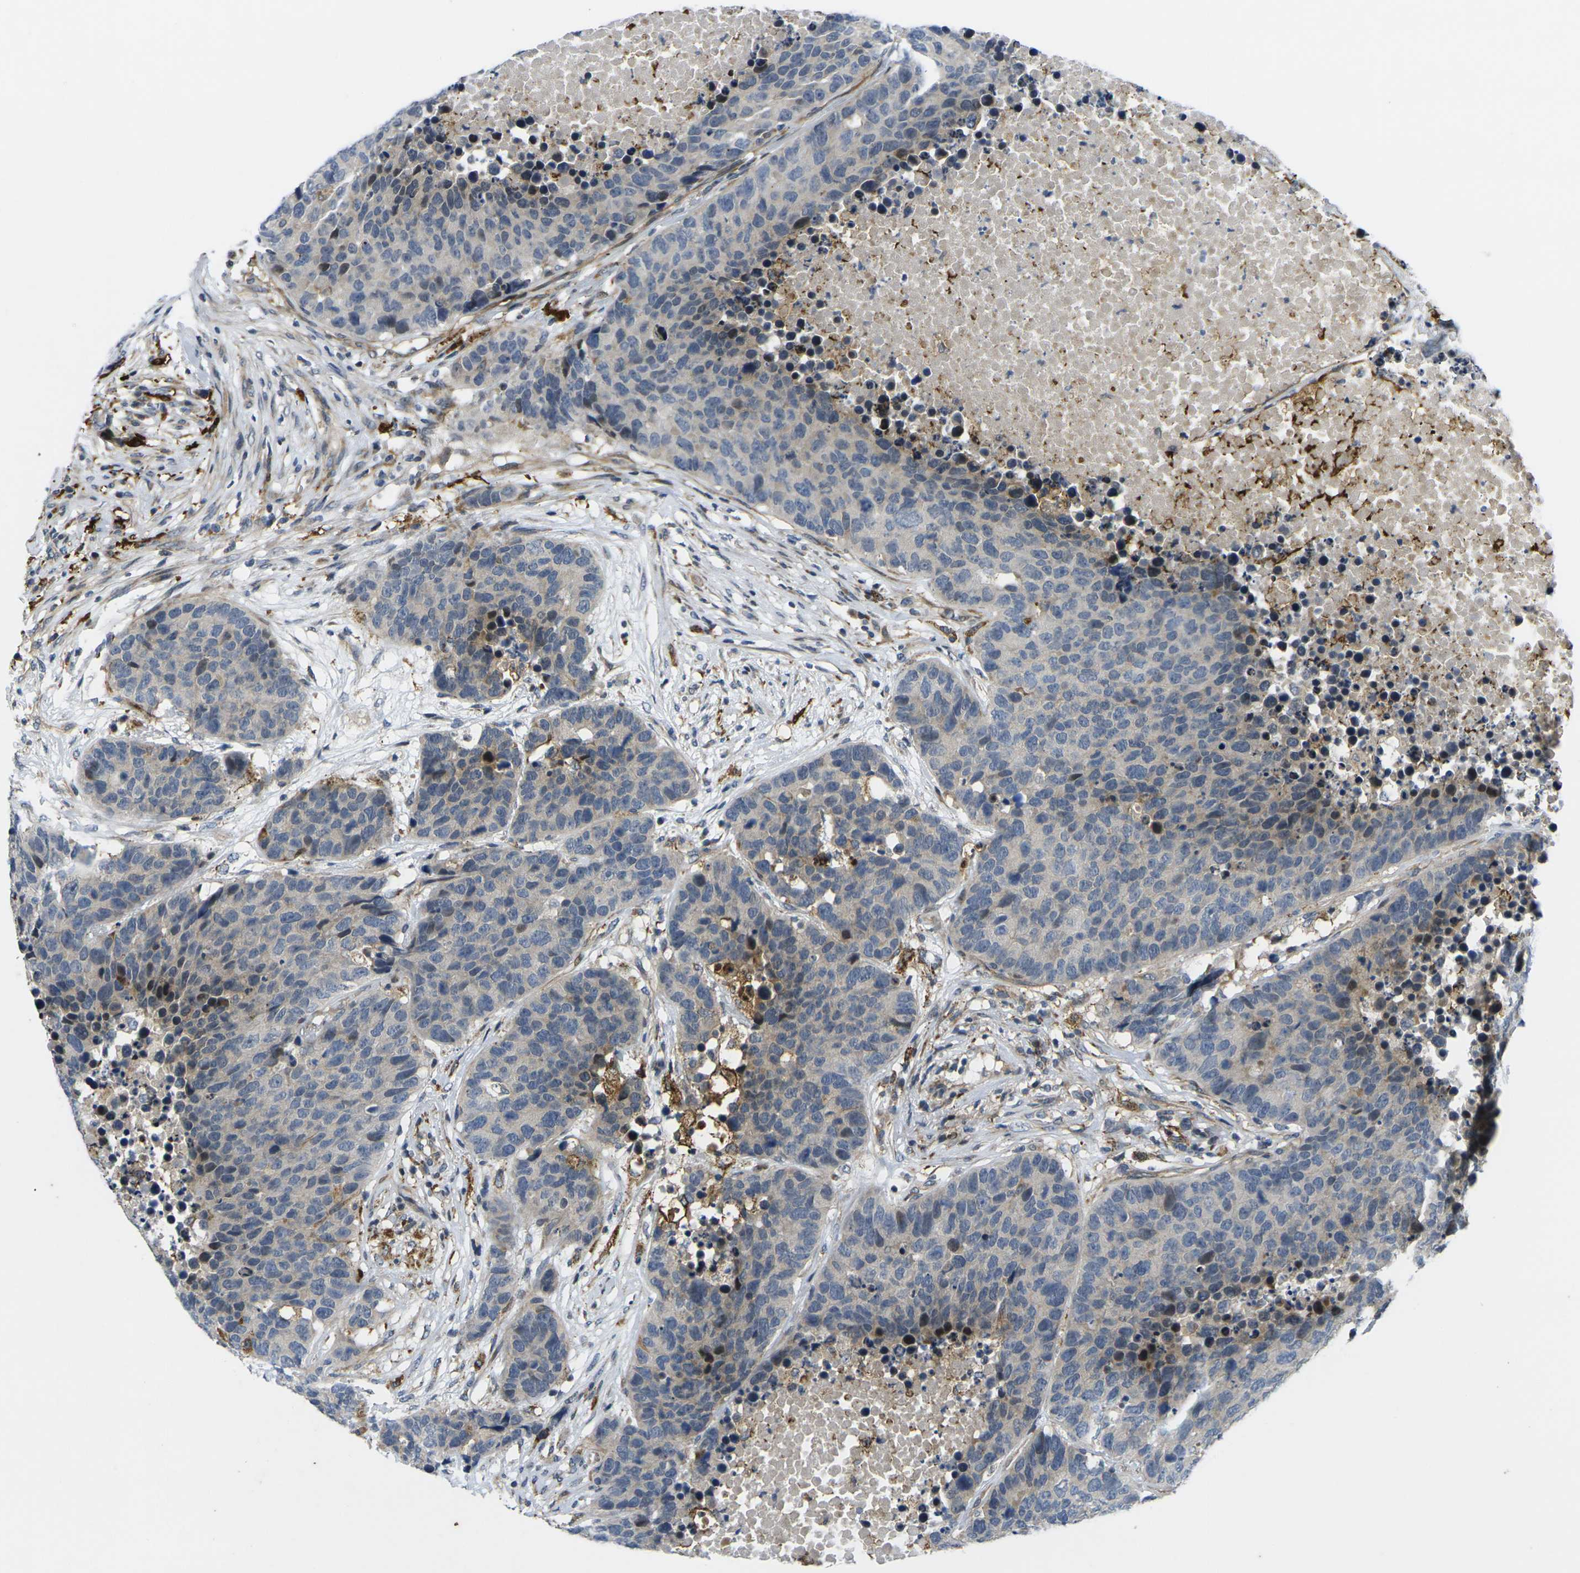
{"staining": {"intensity": "weak", "quantity": "<25%", "location": "cytoplasmic/membranous"}, "tissue": "carcinoid", "cell_type": "Tumor cells", "image_type": "cancer", "snomed": [{"axis": "morphology", "description": "Carcinoid, malignant, NOS"}, {"axis": "topography", "description": "Lung"}], "caption": "Tumor cells are negative for brown protein staining in carcinoid.", "gene": "ROBO2", "patient": {"sex": "male", "age": 60}}